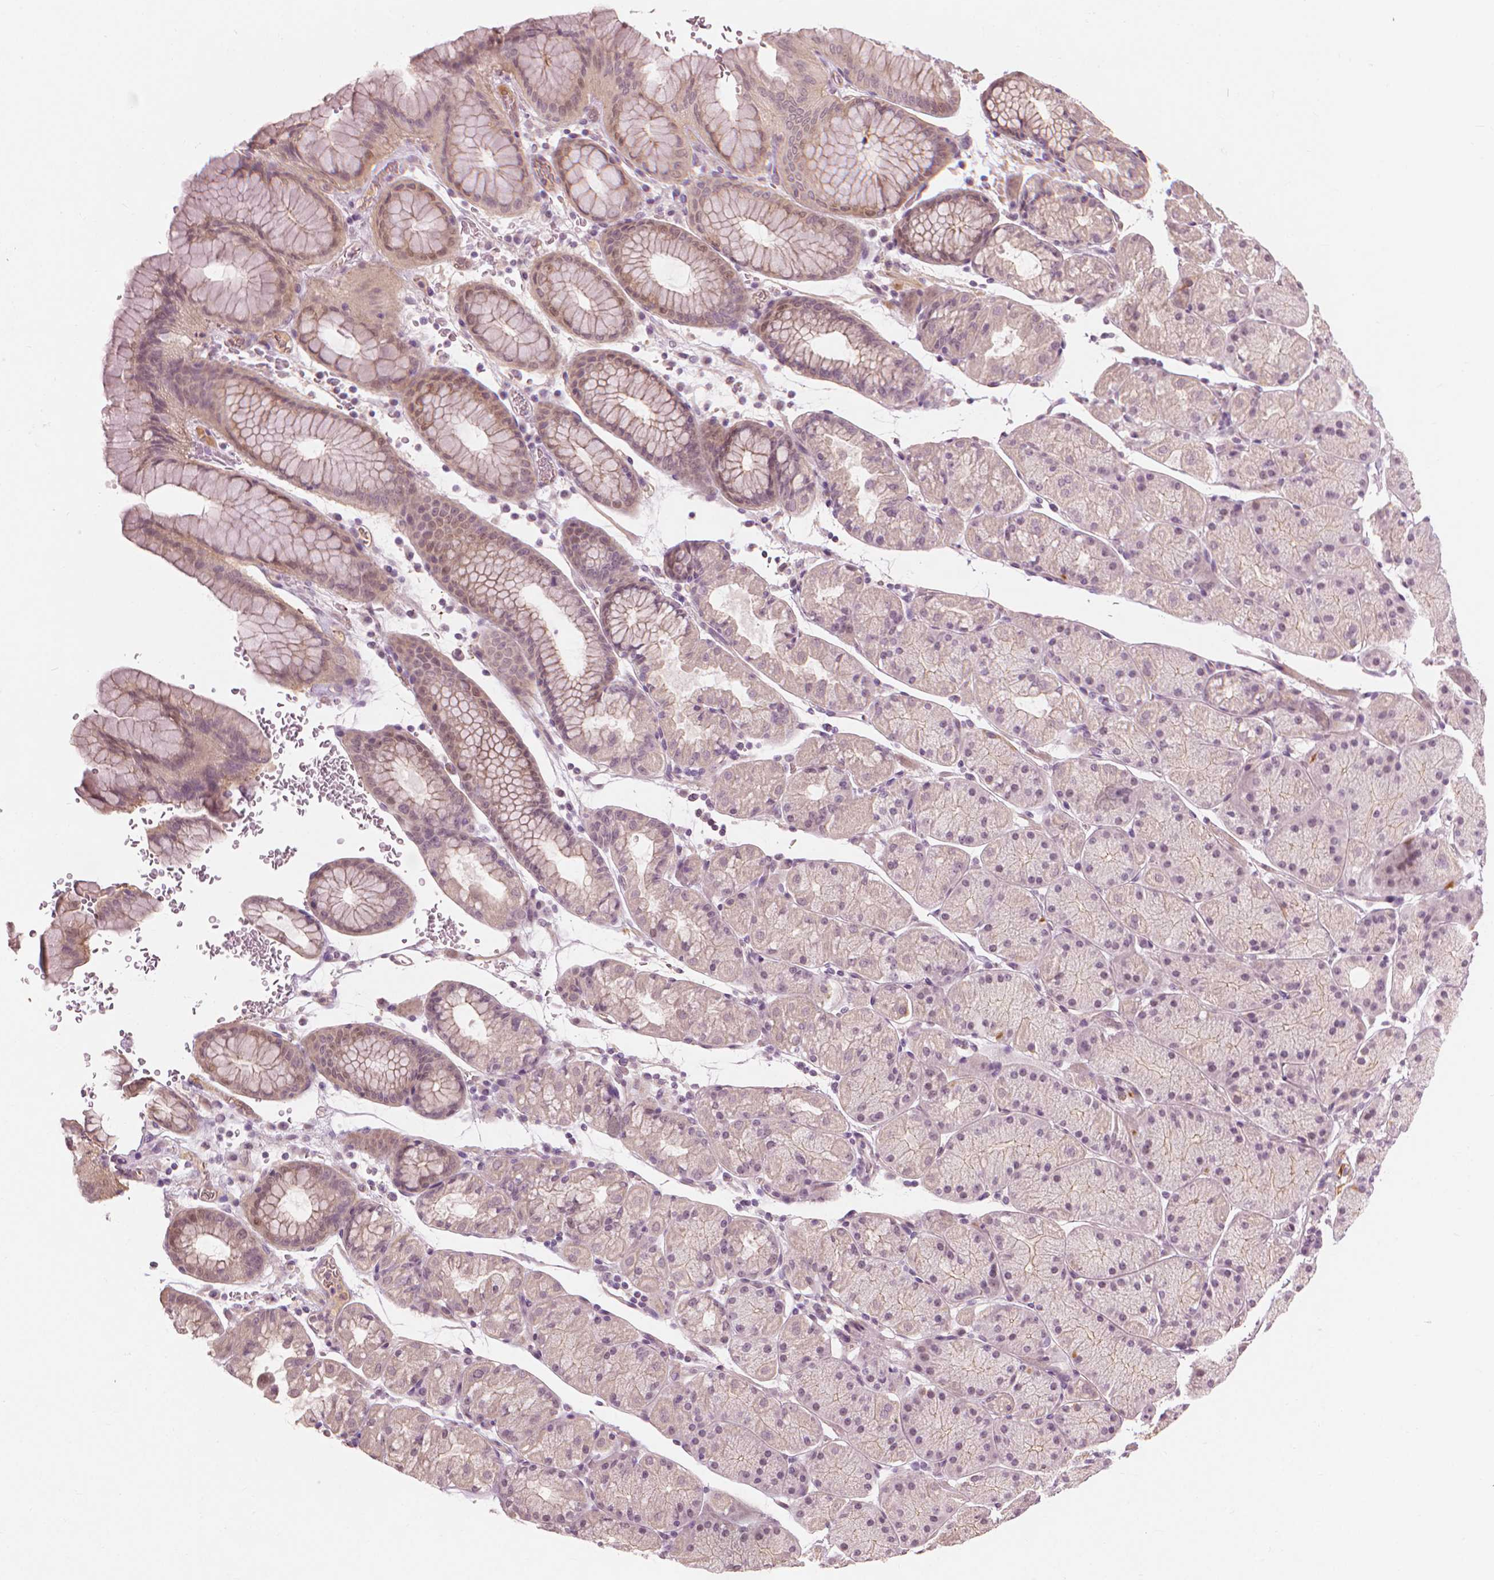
{"staining": {"intensity": "weak", "quantity": "<25%", "location": "cytoplasmic/membranous"}, "tissue": "stomach", "cell_type": "Glandular cells", "image_type": "normal", "snomed": [{"axis": "morphology", "description": "Normal tissue, NOS"}, {"axis": "topography", "description": "Stomach, upper"}, {"axis": "topography", "description": "Stomach"}], "caption": "The photomicrograph exhibits no significant expression in glandular cells of stomach. (DAB immunohistochemistry, high magnification).", "gene": "SAXO2", "patient": {"sex": "male", "age": 76}}